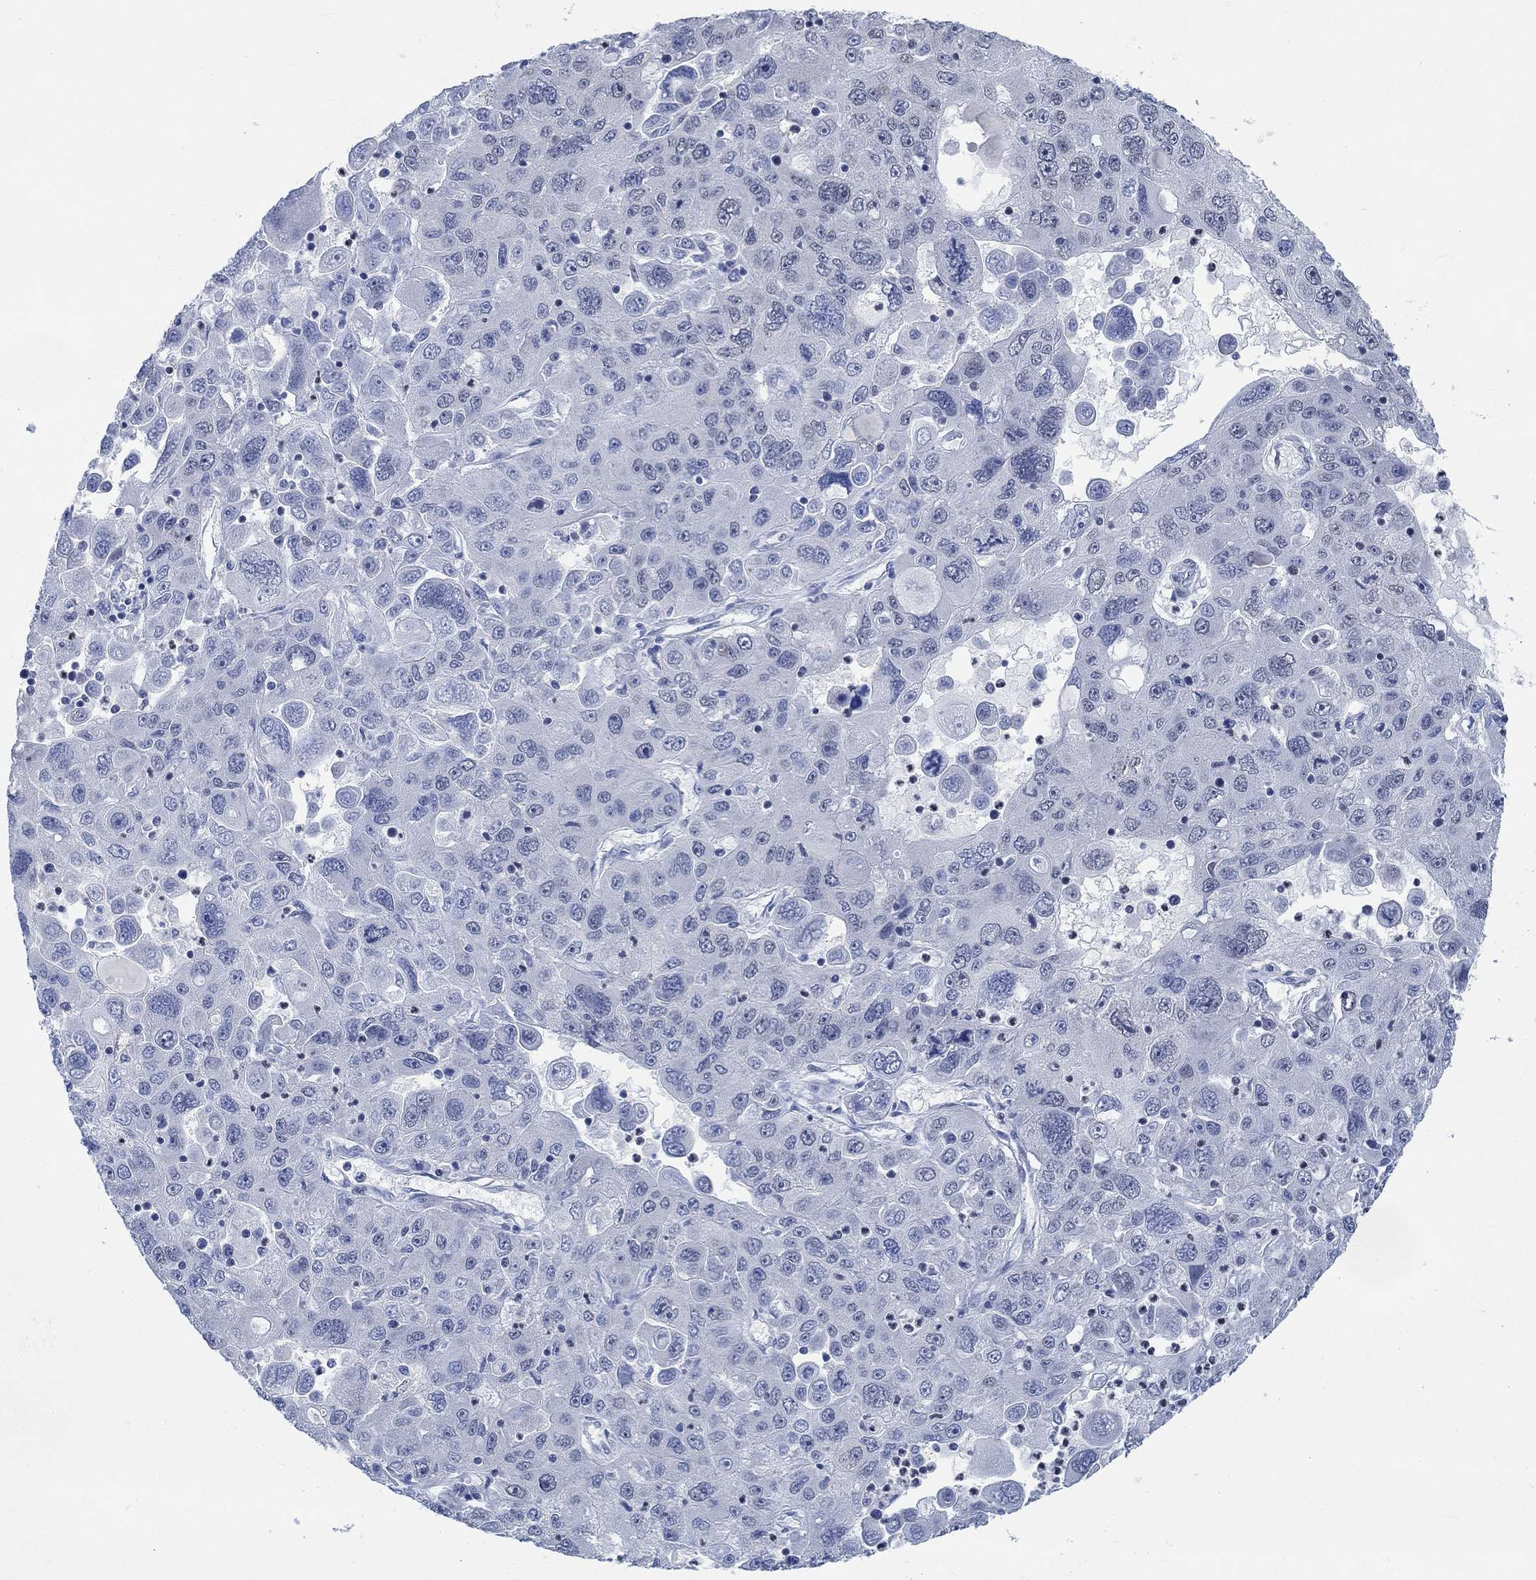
{"staining": {"intensity": "negative", "quantity": "none", "location": "none"}, "tissue": "stomach cancer", "cell_type": "Tumor cells", "image_type": "cancer", "snomed": [{"axis": "morphology", "description": "Adenocarcinoma, NOS"}, {"axis": "topography", "description": "Stomach"}], "caption": "Immunohistochemistry (IHC) of adenocarcinoma (stomach) exhibits no expression in tumor cells.", "gene": "KCNH8", "patient": {"sex": "male", "age": 56}}